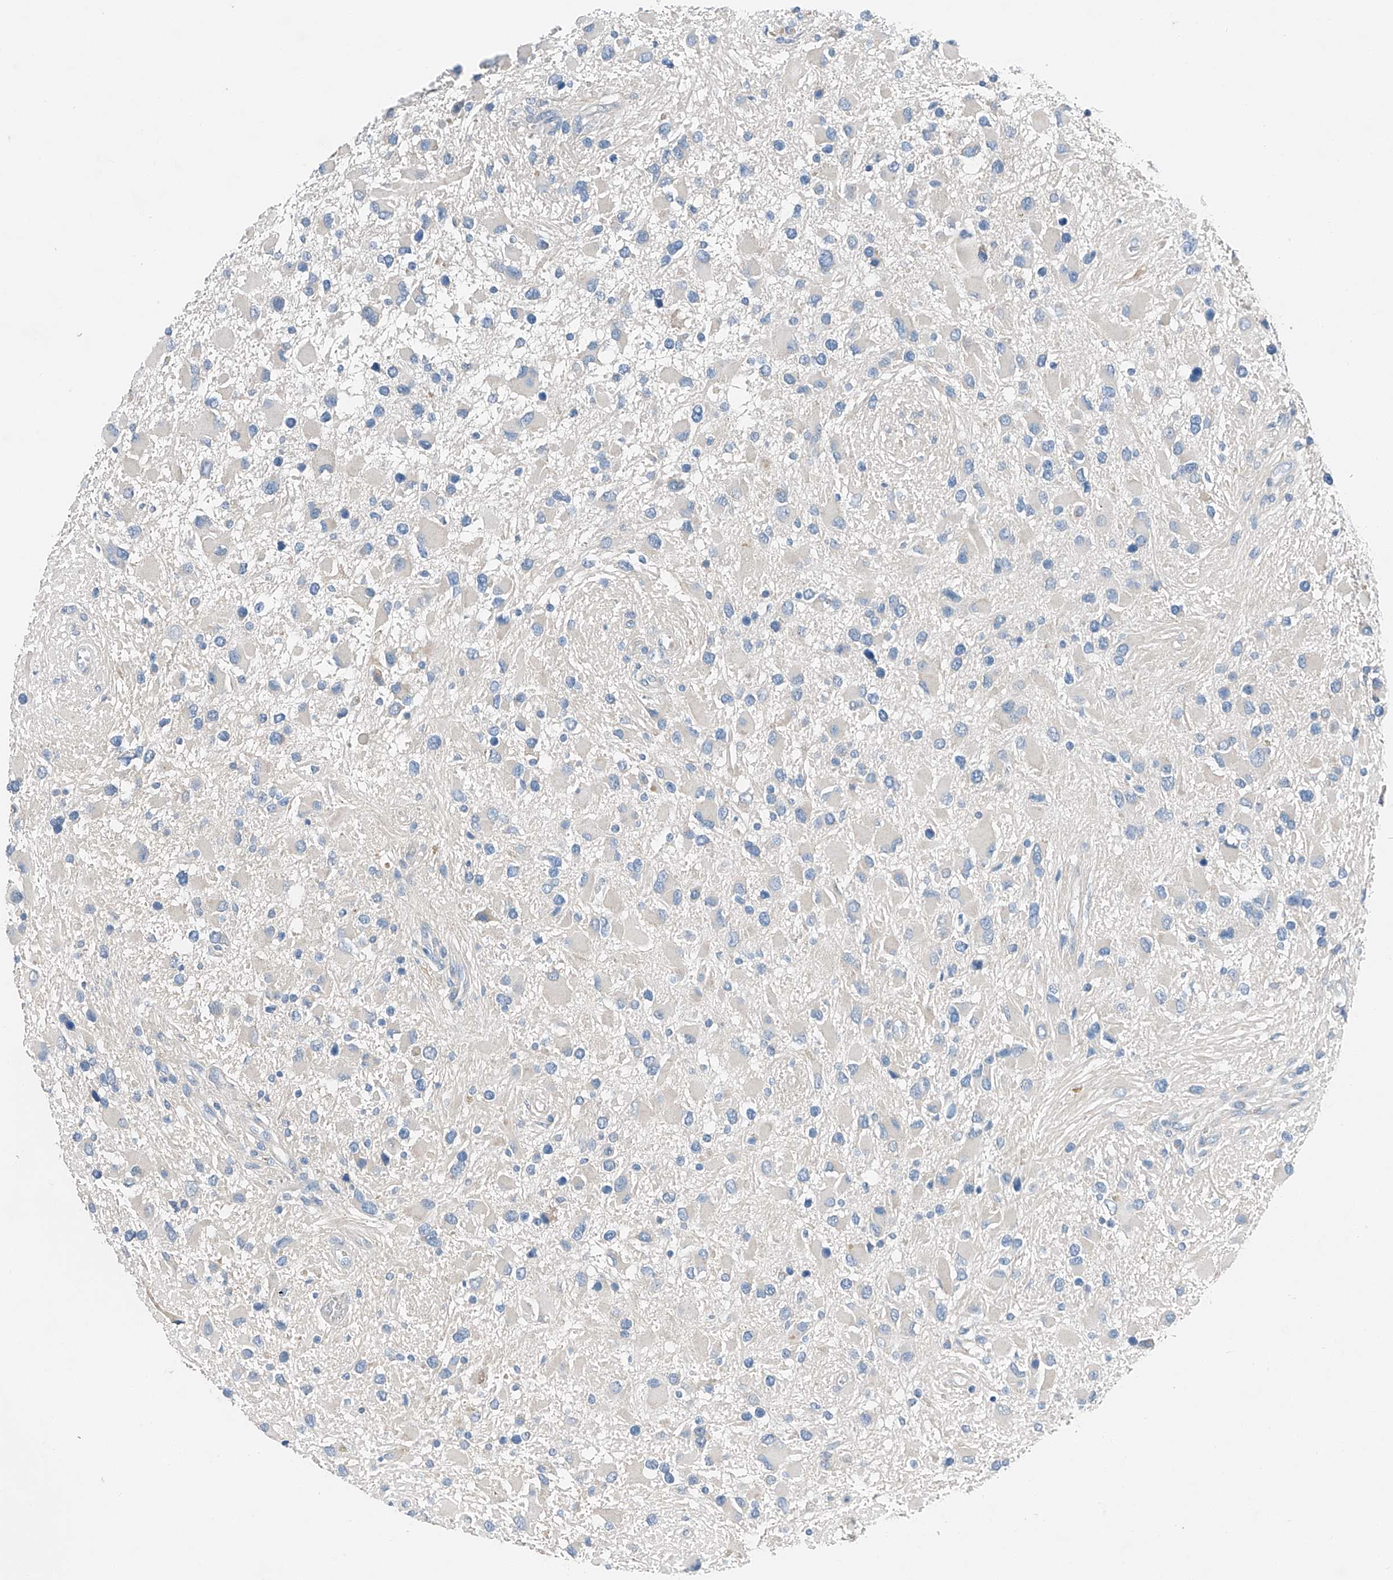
{"staining": {"intensity": "negative", "quantity": "none", "location": "none"}, "tissue": "glioma", "cell_type": "Tumor cells", "image_type": "cancer", "snomed": [{"axis": "morphology", "description": "Glioma, malignant, High grade"}, {"axis": "topography", "description": "Brain"}], "caption": "Tumor cells are negative for protein expression in human malignant high-grade glioma.", "gene": "MDGA1", "patient": {"sex": "male", "age": 53}}